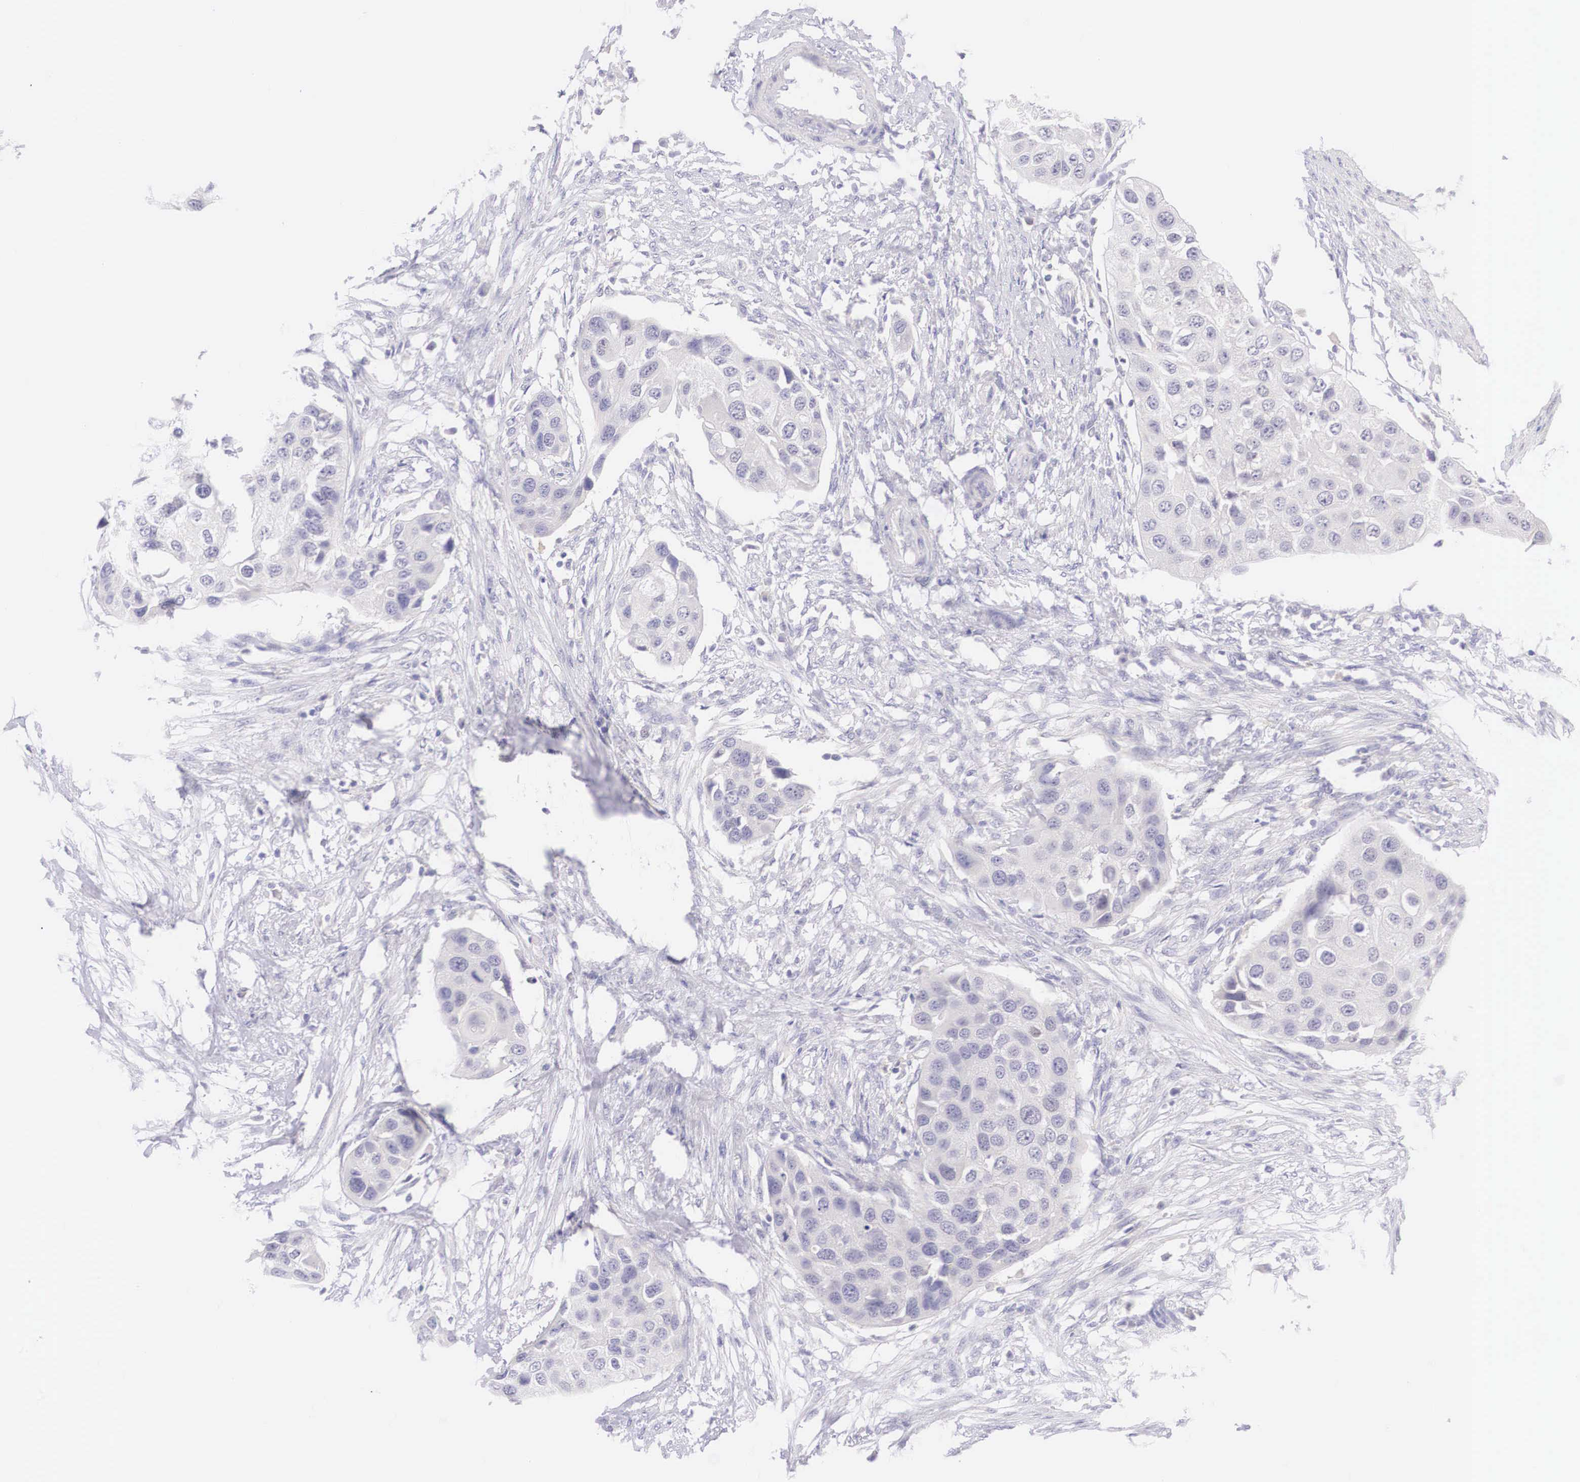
{"staining": {"intensity": "negative", "quantity": "none", "location": "none"}, "tissue": "urothelial cancer", "cell_type": "Tumor cells", "image_type": "cancer", "snomed": [{"axis": "morphology", "description": "Urothelial carcinoma, High grade"}, {"axis": "topography", "description": "Urinary bladder"}], "caption": "Immunohistochemistry (IHC) image of urothelial carcinoma (high-grade) stained for a protein (brown), which demonstrates no expression in tumor cells.", "gene": "BCL6", "patient": {"sex": "male", "age": 55}}